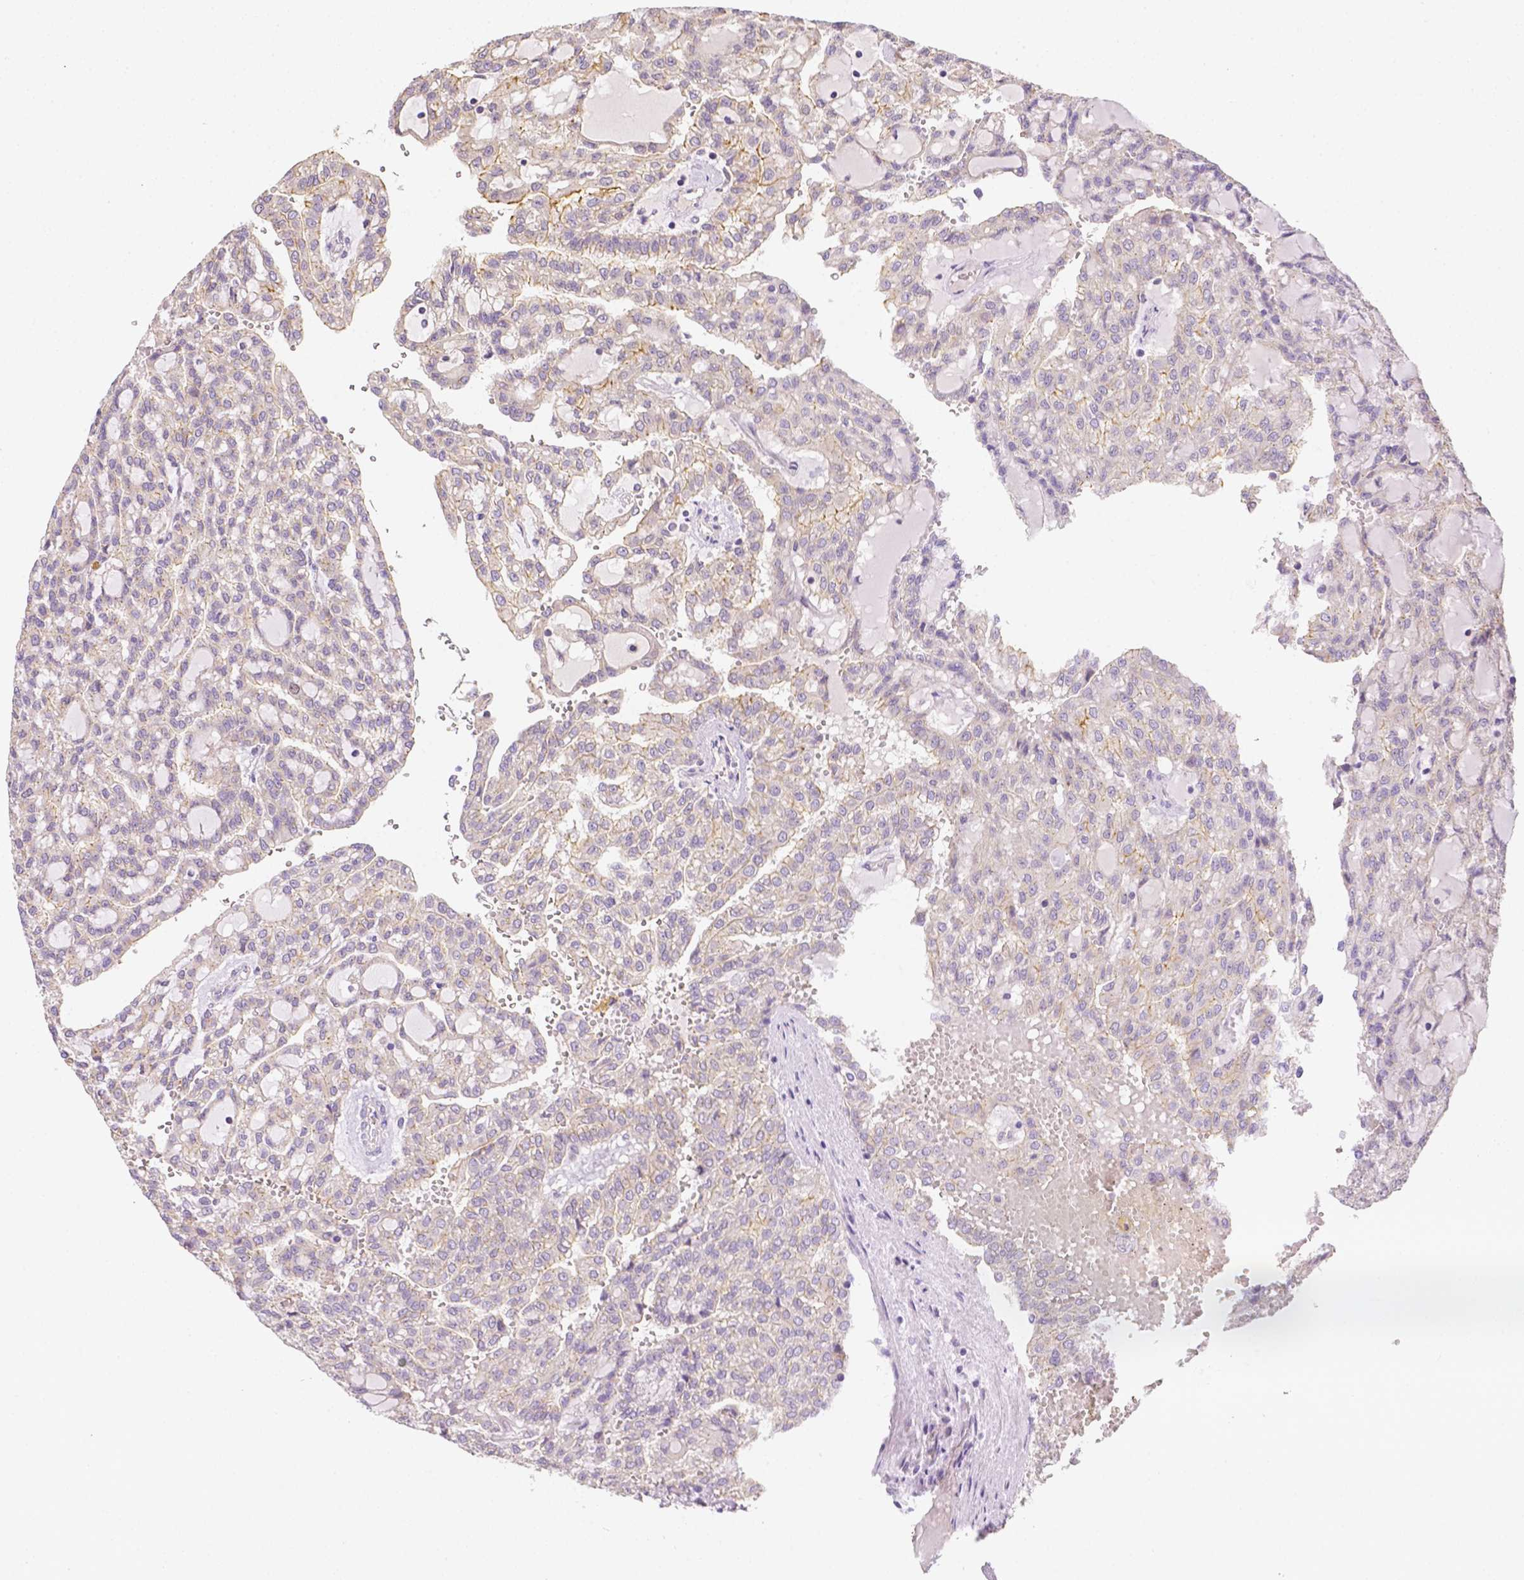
{"staining": {"intensity": "weak", "quantity": "<25%", "location": "cytoplasmic/membranous"}, "tissue": "renal cancer", "cell_type": "Tumor cells", "image_type": "cancer", "snomed": [{"axis": "morphology", "description": "Adenocarcinoma, NOS"}, {"axis": "topography", "description": "Kidney"}], "caption": "This is an immunohistochemistry histopathology image of renal cancer (adenocarcinoma). There is no expression in tumor cells.", "gene": "C10orf67", "patient": {"sex": "male", "age": 63}}